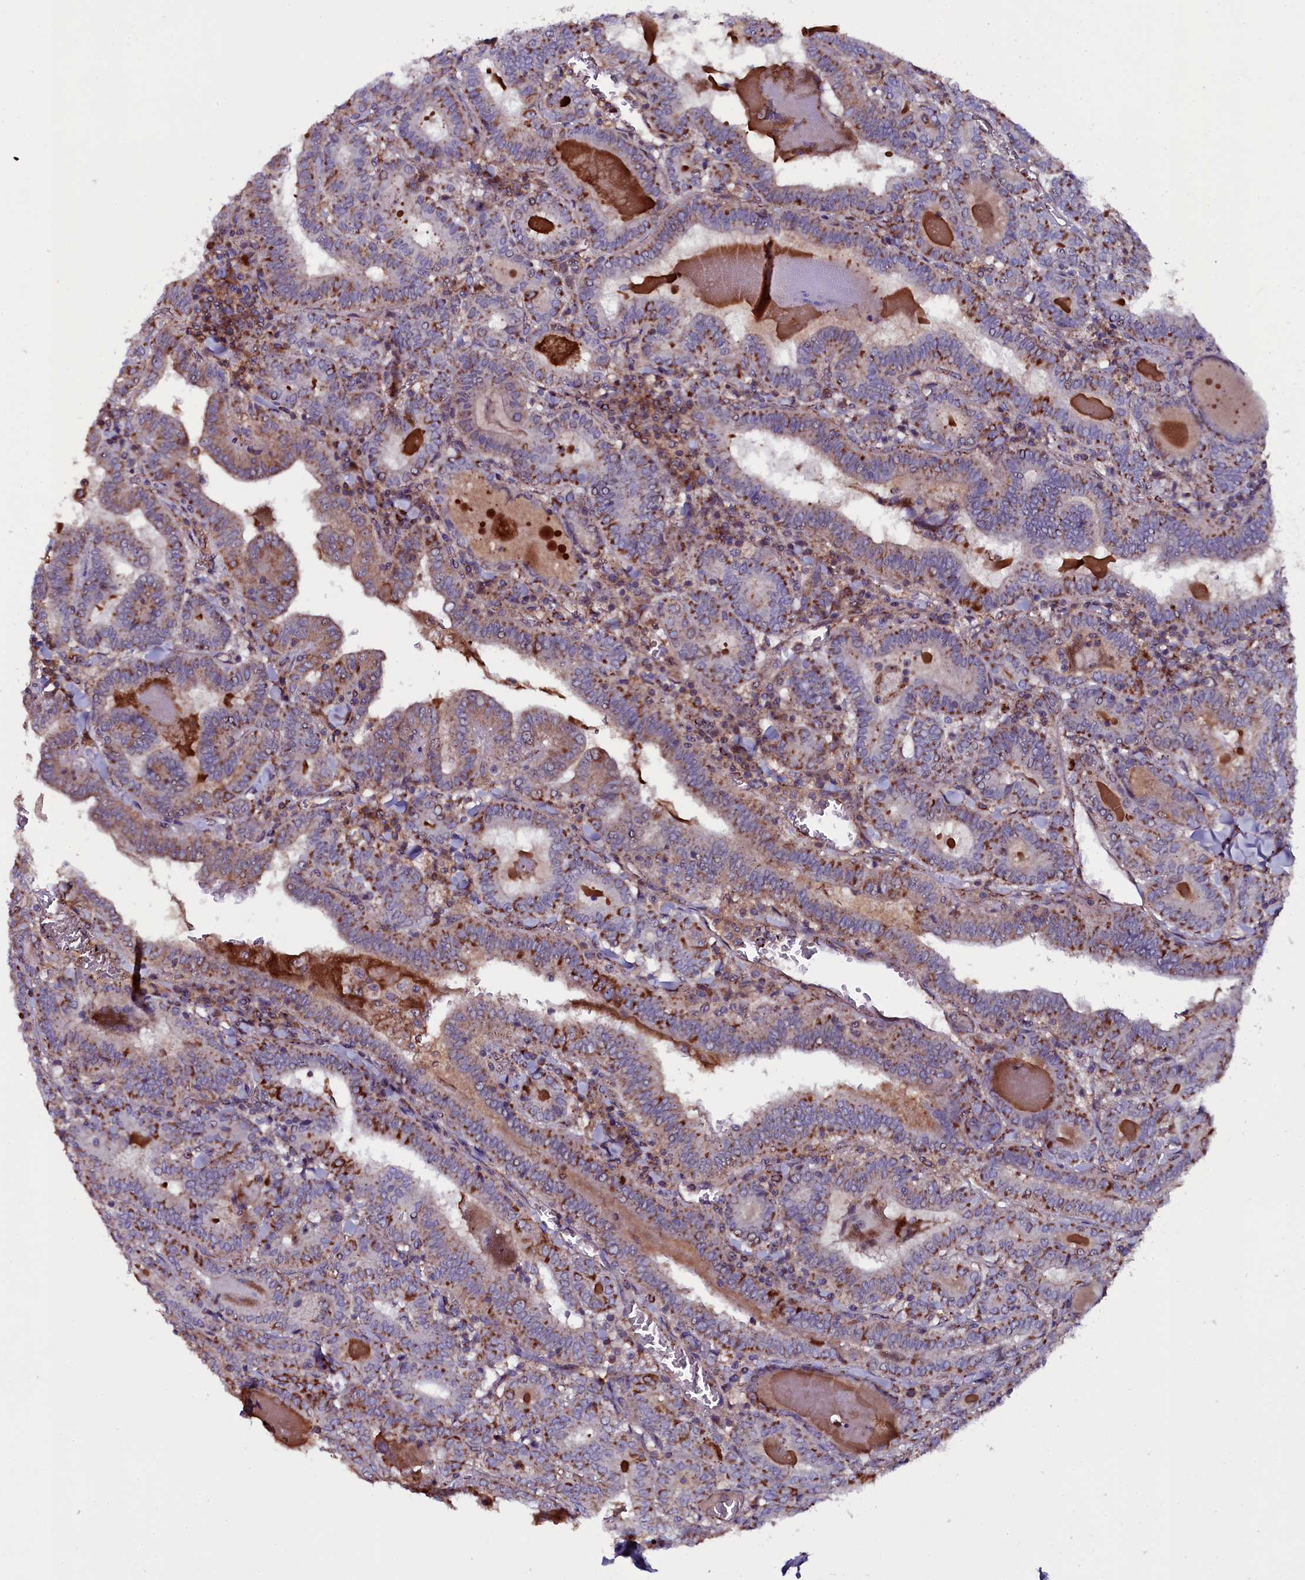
{"staining": {"intensity": "weak", "quantity": "25%-75%", "location": "cytoplasmic/membranous"}, "tissue": "thyroid cancer", "cell_type": "Tumor cells", "image_type": "cancer", "snomed": [{"axis": "morphology", "description": "Papillary adenocarcinoma, NOS"}, {"axis": "topography", "description": "Thyroid gland"}], "caption": "Thyroid cancer (papillary adenocarcinoma) tissue shows weak cytoplasmic/membranous staining in about 25%-75% of tumor cells", "gene": "NAA80", "patient": {"sex": "female", "age": 72}}